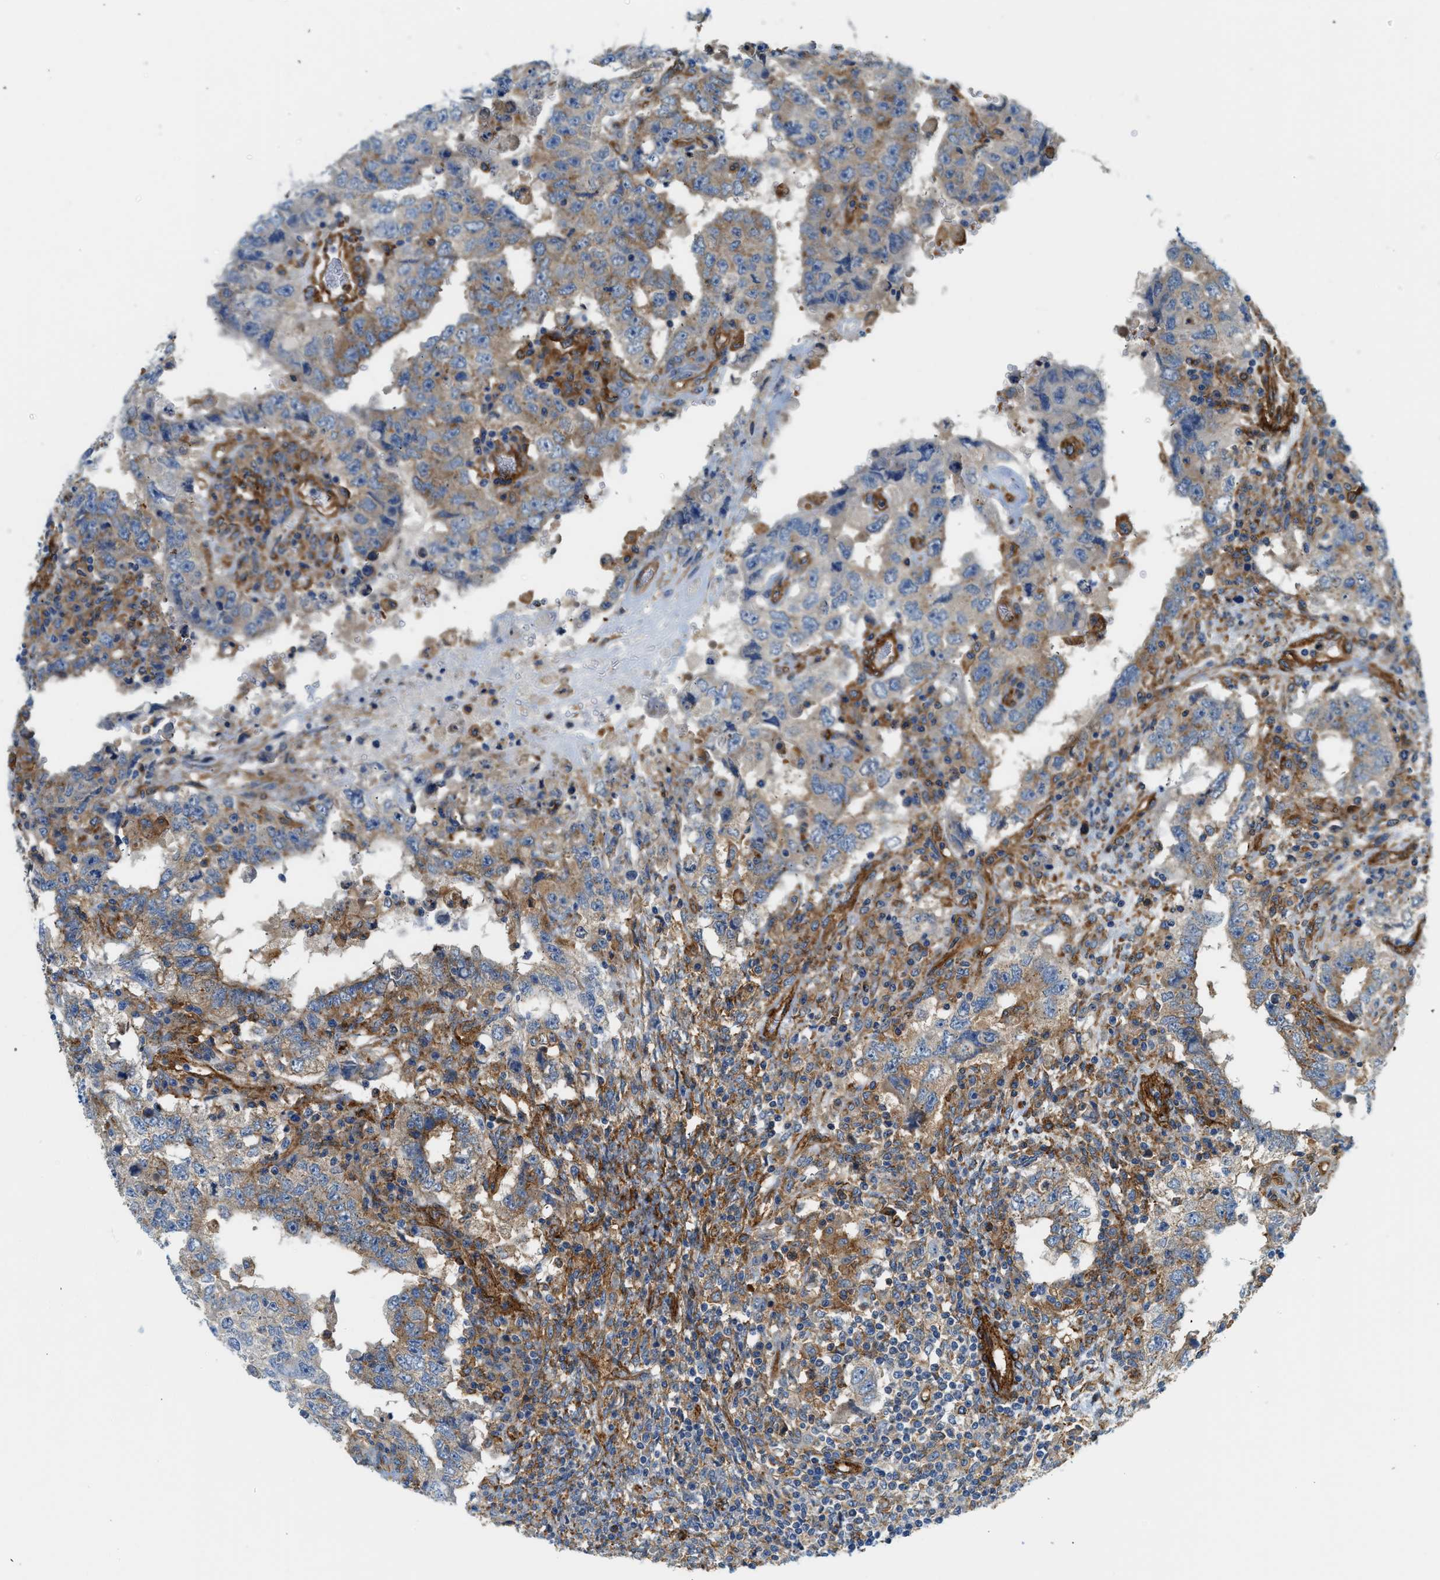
{"staining": {"intensity": "moderate", "quantity": "<25%", "location": "cytoplasmic/membranous"}, "tissue": "testis cancer", "cell_type": "Tumor cells", "image_type": "cancer", "snomed": [{"axis": "morphology", "description": "Carcinoma, Embryonal, NOS"}, {"axis": "topography", "description": "Testis"}], "caption": "DAB immunohistochemical staining of testis embryonal carcinoma reveals moderate cytoplasmic/membranous protein expression in approximately <25% of tumor cells.", "gene": "HIP1", "patient": {"sex": "male", "age": 26}}